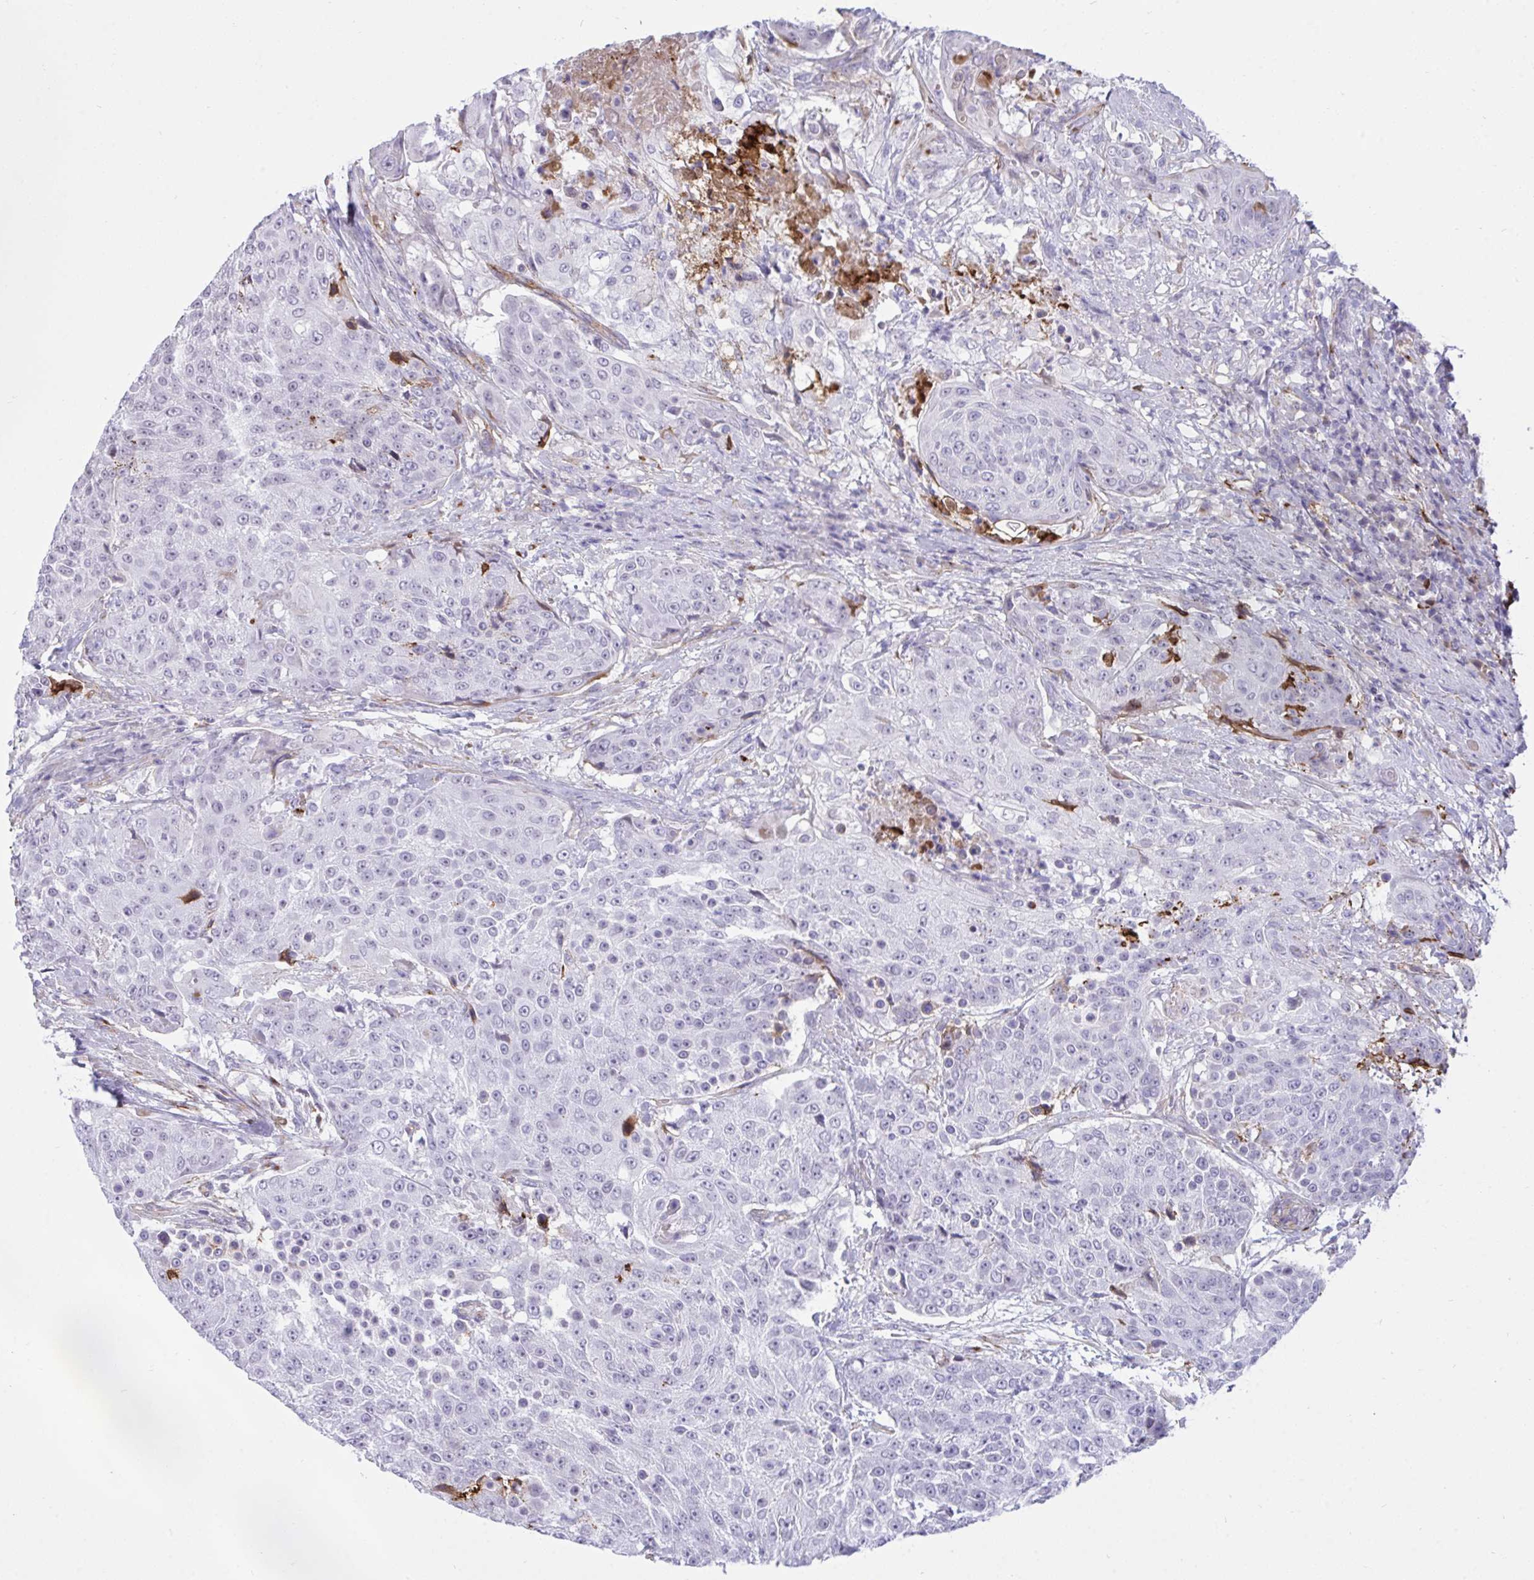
{"staining": {"intensity": "negative", "quantity": "none", "location": "none"}, "tissue": "urothelial cancer", "cell_type": "Tumor cells", "image_type": "cancer", "snomed": [{"axis": "morphology", "description": "Urothelial carcinoma, High grade"}, {"axis": "topography", "description": "Urinary bladder"}], "caption": "A histopathology image of urothelial cancer stained for a protein exhibits no brown staining in tumor cells.", "gene": "F2", "patient": {"sex": "female", "age": 63}}